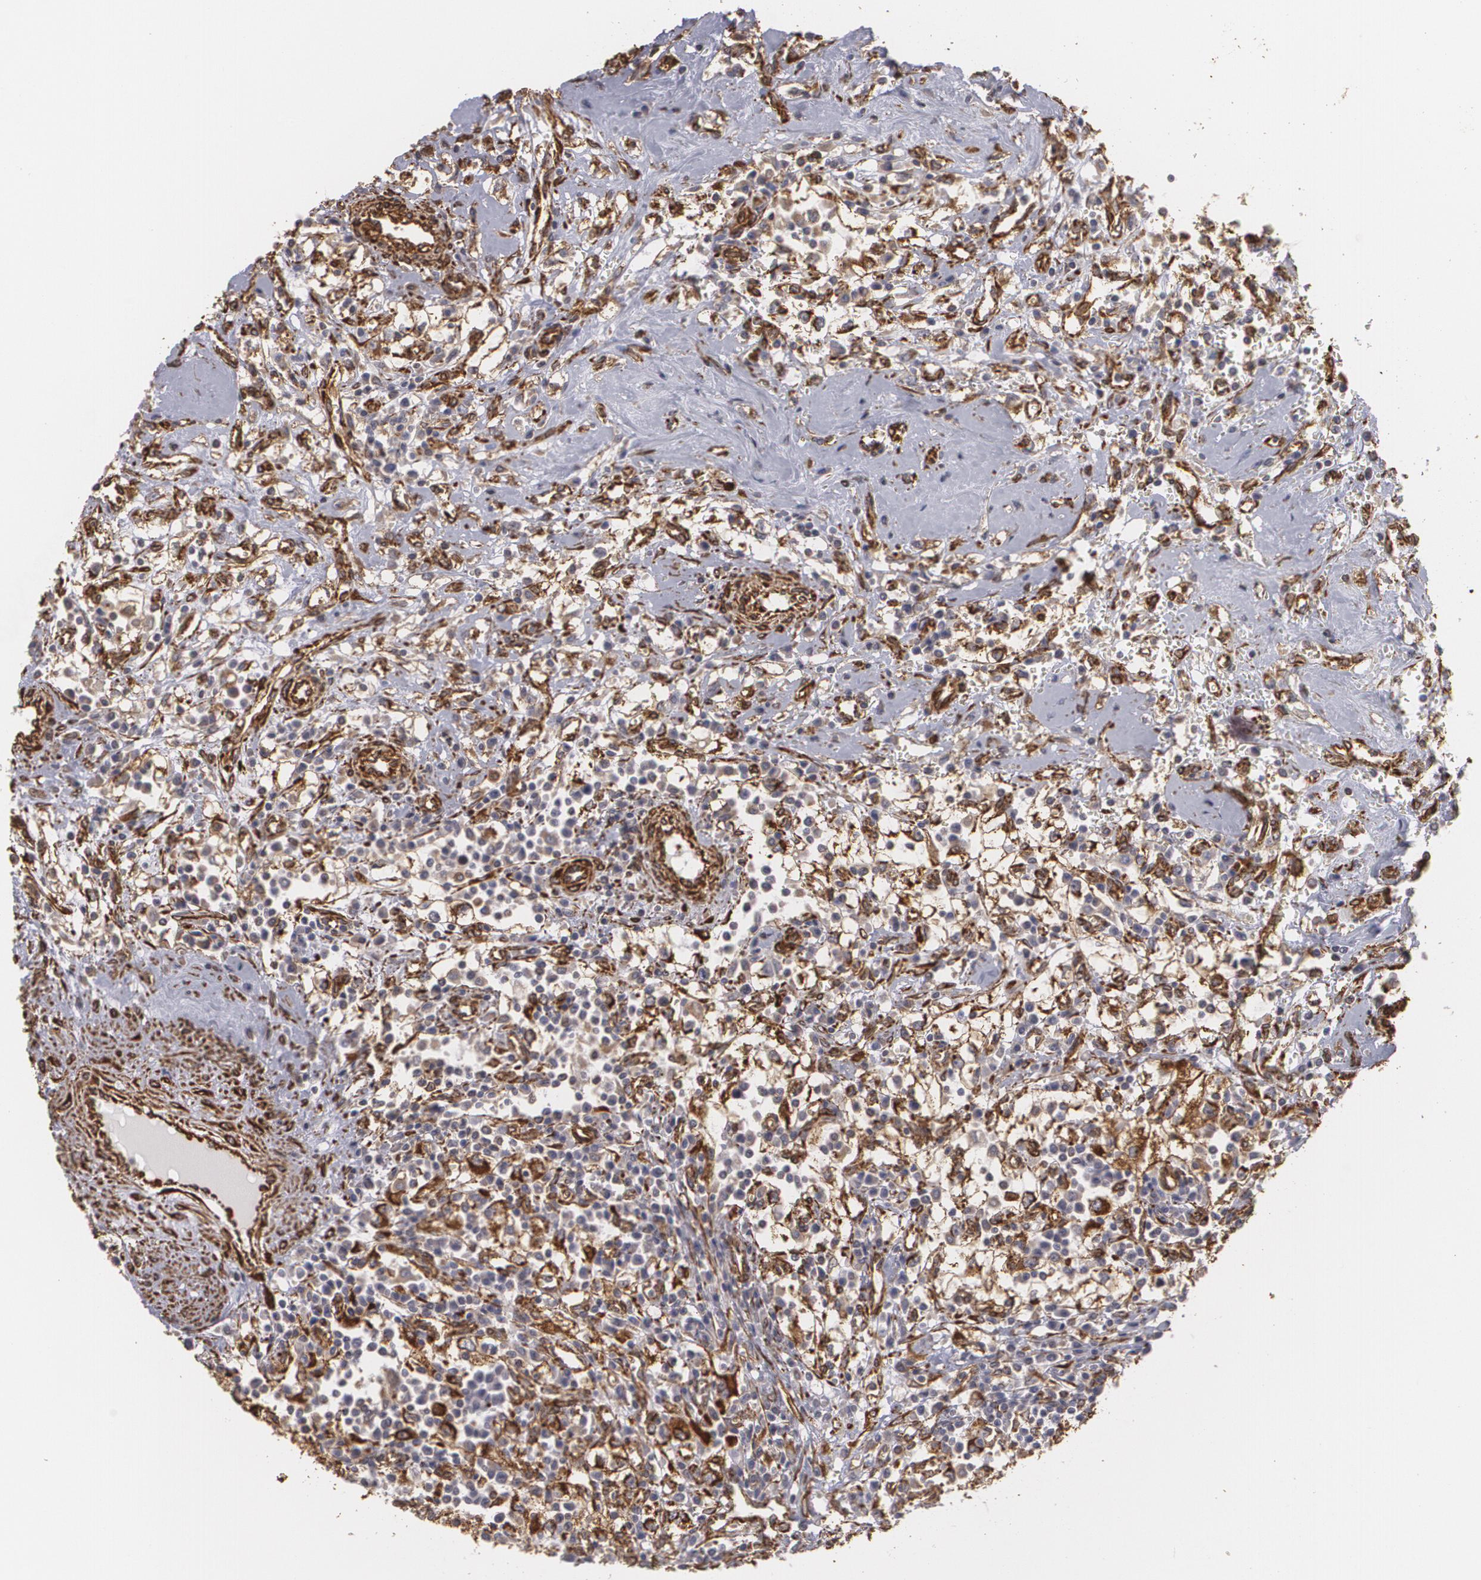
{"staining": {"intensity": "moderate", "quantity": "25%-75%", "location": "cytoplasmic/membranous"}, "tissue": "renal cancer", "cell_type": "Tumor cells", "image_type": "cancer", "snomed": [{"axis": "morphology", "description": "Adenocarcinoma, NOS"}, {"axis": "topography", "description": "Kidney"}], "caption": "Protein expression analysis of renal cancer demonstrates moderate cytoplasmic/membranous staining in about 25%-75% of tumor cells.", "gene": "CYB5R3", "patient": {"sex": "male", "age": 82}}